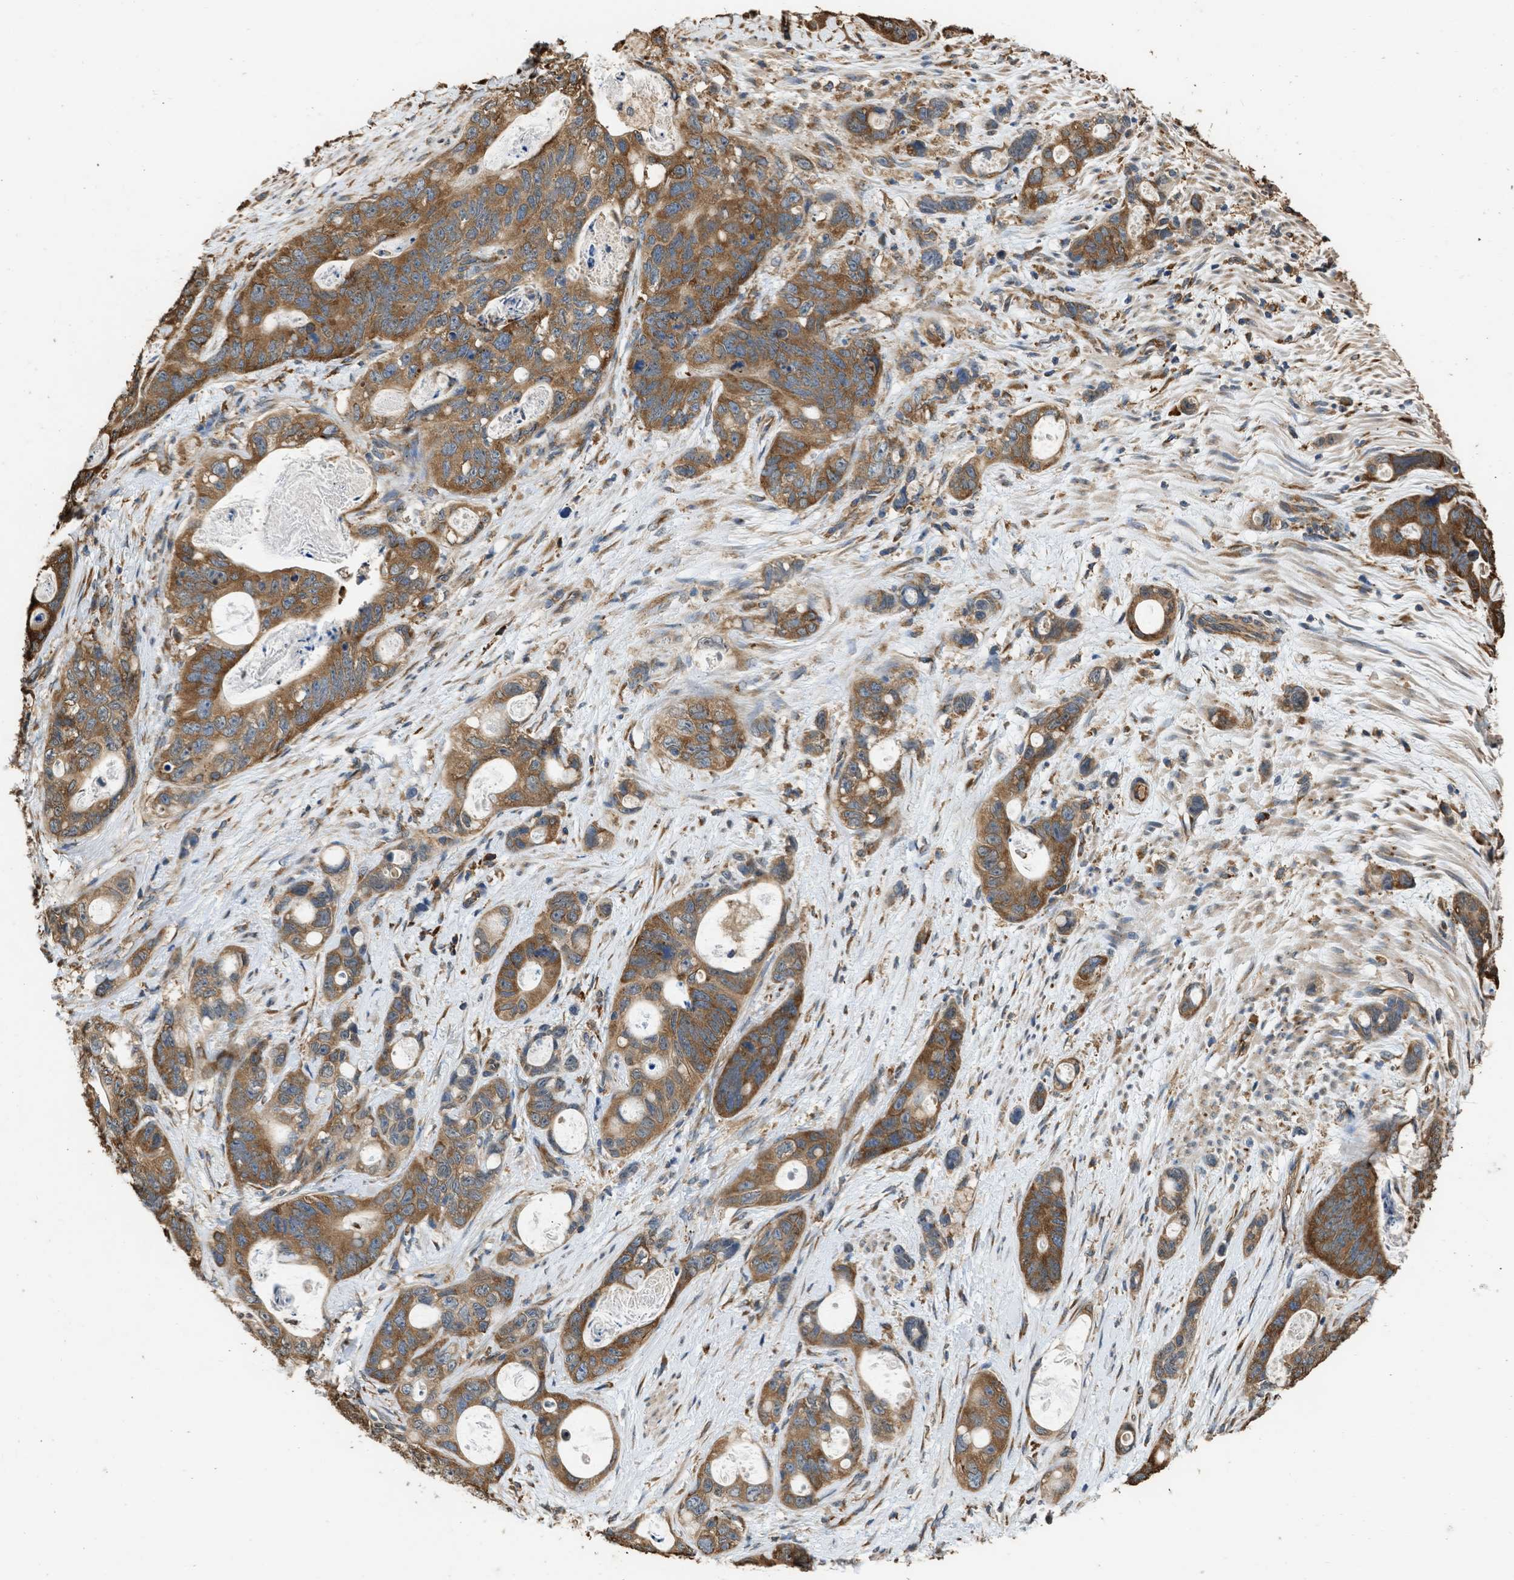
{"staining": {"intensity": "moderate", "quantity": ">75%", "location": "cytoplasmic/membranous"}, "tissue": "stomach cancer", "cell_type": "Tumor cells", "image_type": "cancer", "snomed": [{"axis": "morphology", "description": "Normal tissue, NOS"}, {"axis": "morphology", "description": "Adenocarcinoma, NOS"}, {"axis": "topography", "description": "Stomach"}], "caption": "Stomach cancer stained with a brown dye displays moderate cytoplasmic/membranous positive positivity in approximately >75% of tumor cells.", "gene": "SLC36A4", "patient": {"sex": "female", "age": 89}}